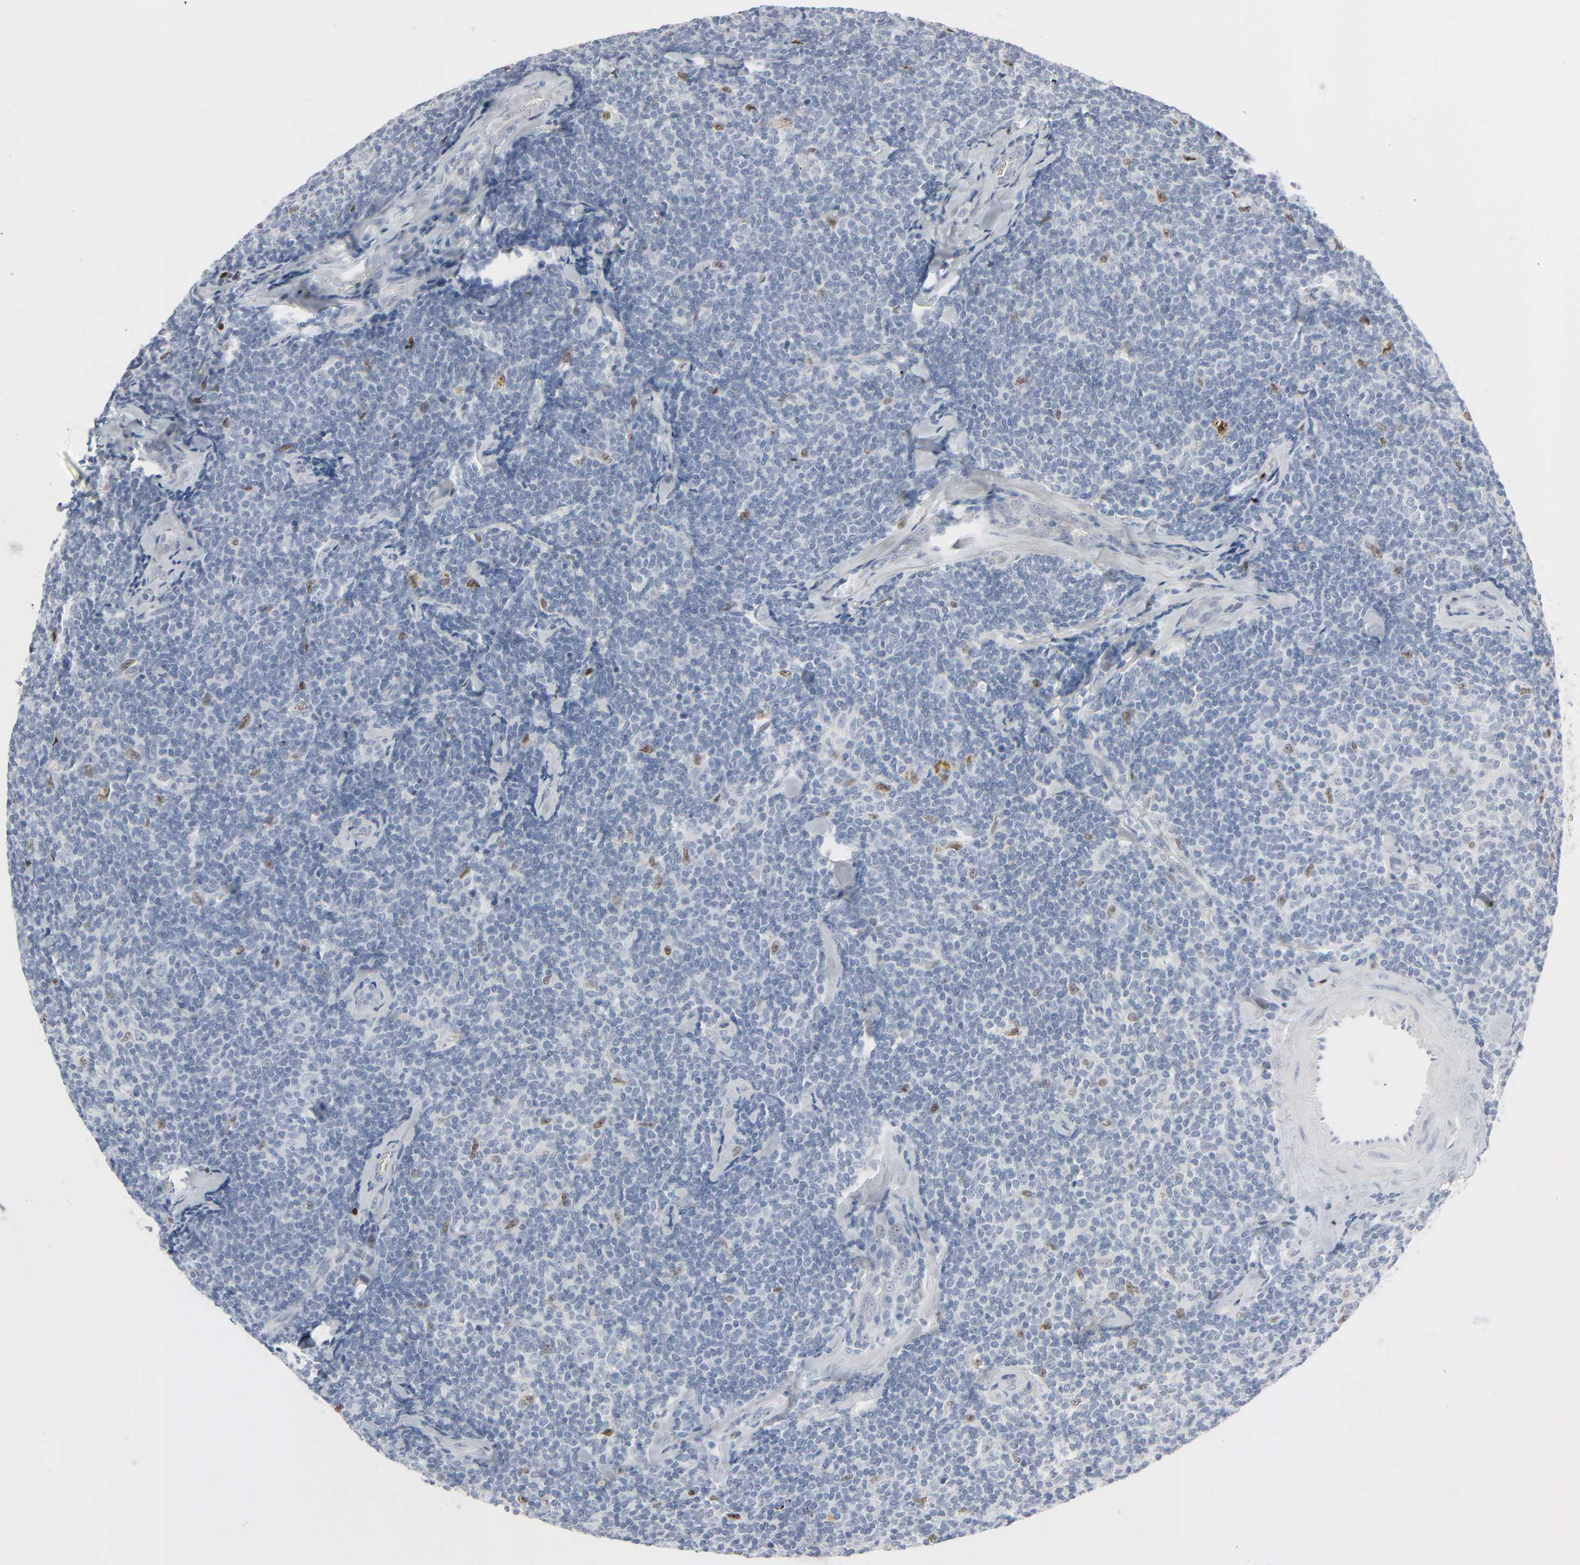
{"staining": {"intensity": "weak", "quantity": "<25%", "location": "nuclear"}, "tissue": "lymphoma", "cell_type": "Tumor cells", "image_type": "cancer", "snomed": [{"axis": "morphology", "description": "Malignant lymphoma, non-Hodgkin's type, Low grade"}, {"axis": "topography", "description": "Lymph node"}], "caption": "DAB (3,3'-diaminobenzidine) immunohistochemical staining of lymphoma reveals no significant staining in tumor cells.", "gene": "MITF", "patient": {"sex": "female", "age": 56}}